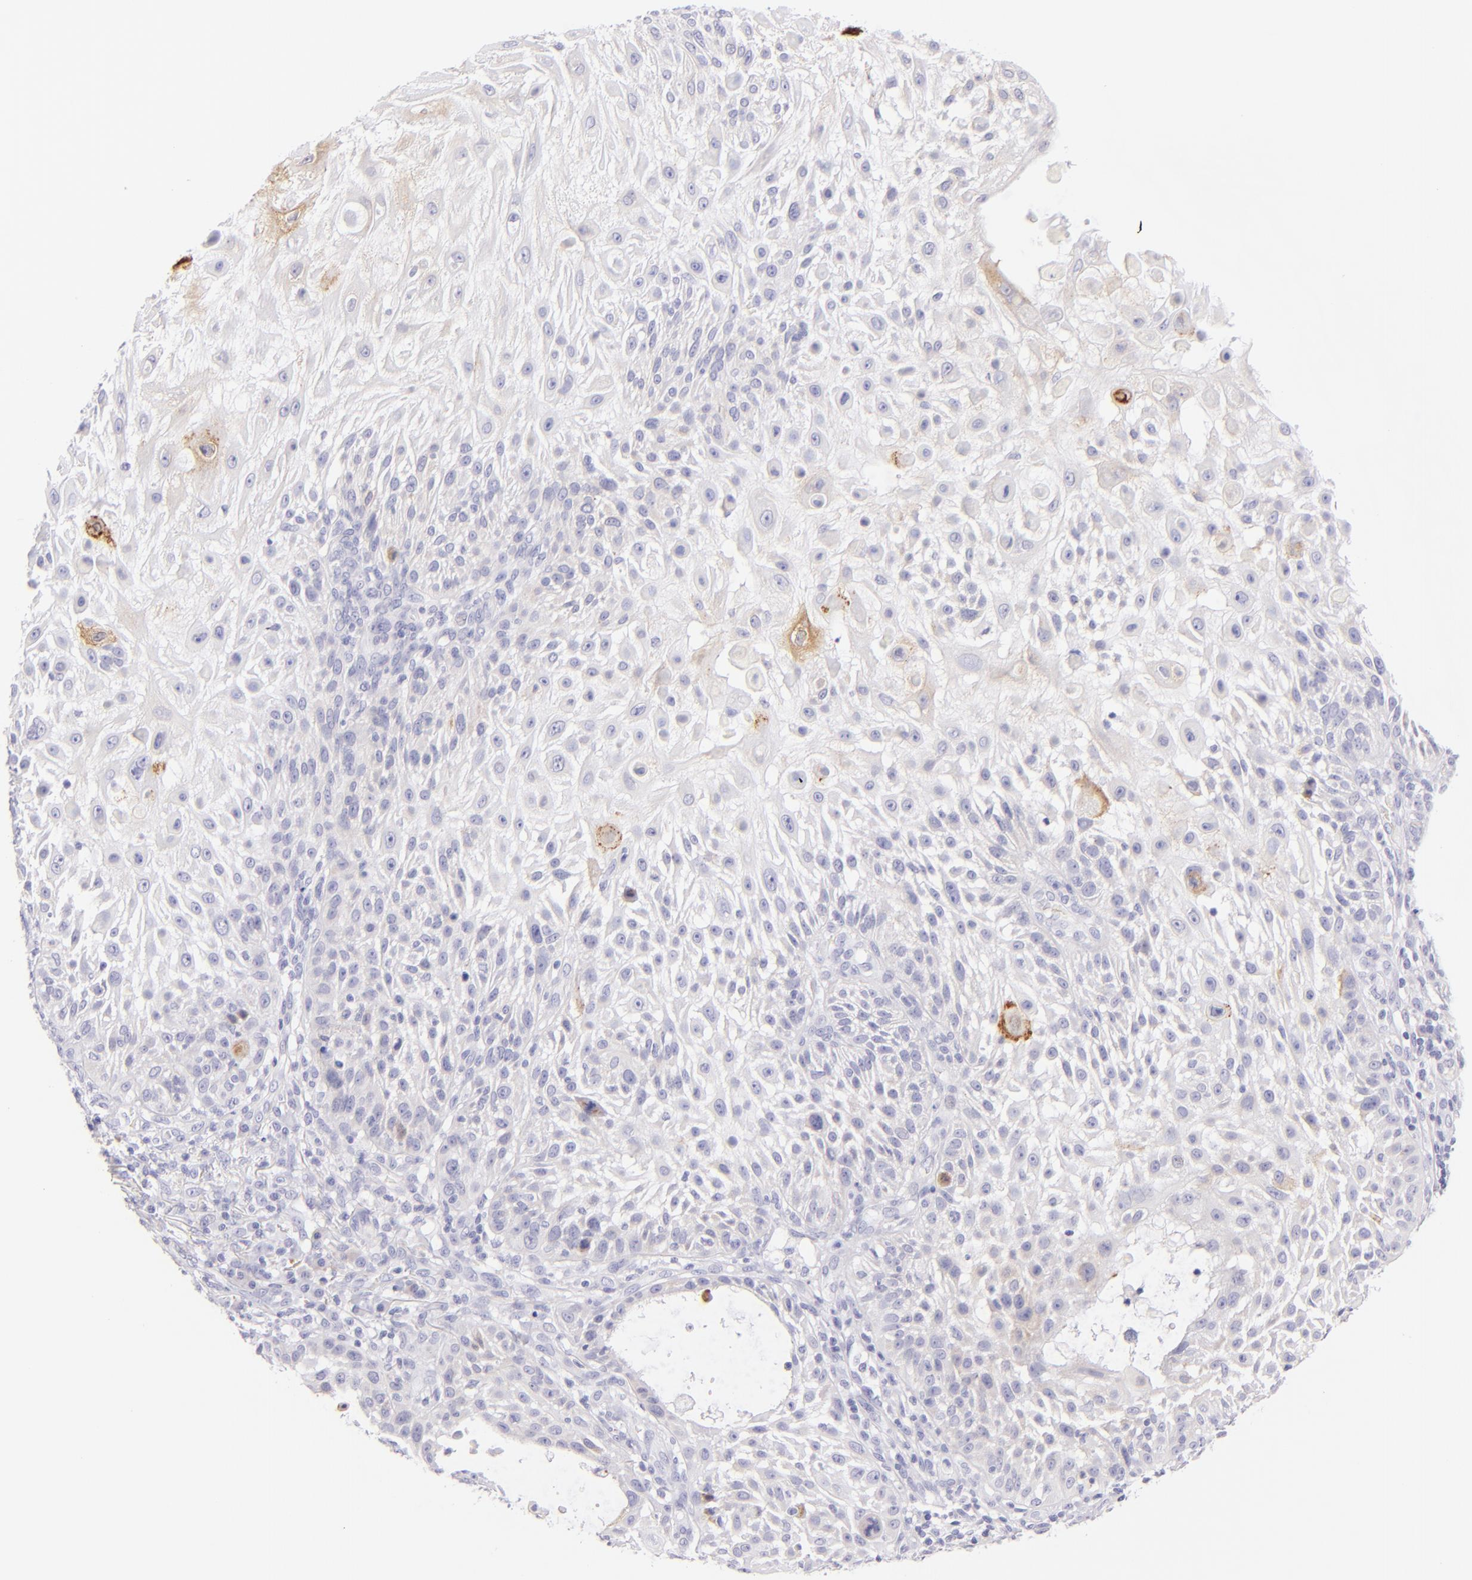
{"staining": {"intensity": "weak", "quantity": "<25%", "location": "cytoplasmic/membranous"}, "tissue": "skin cancer", "cell_type": "Tumor cells", "image_type": "cancer", "snomed": [{"axis": "morphology", "description": "Squamous cell carcinoma, NOS"}, {"axis": "topography", "description": "Skin"}], "caption": "Immunohistochemistry (IHC) micrograph of human skin cancer (squamous cell carcinoma) stained for a protein (brown), which exhibits no expression in tumor cells. The staining was performed using DAB (3,3'-diaminobenzidine) to visualize the protein expression in brown, while the nuclei were stained in blue with hematoxylin (Magnification: 20x).", "gene": "SDC1", "patient": {"sex": "female", "age": 89}}